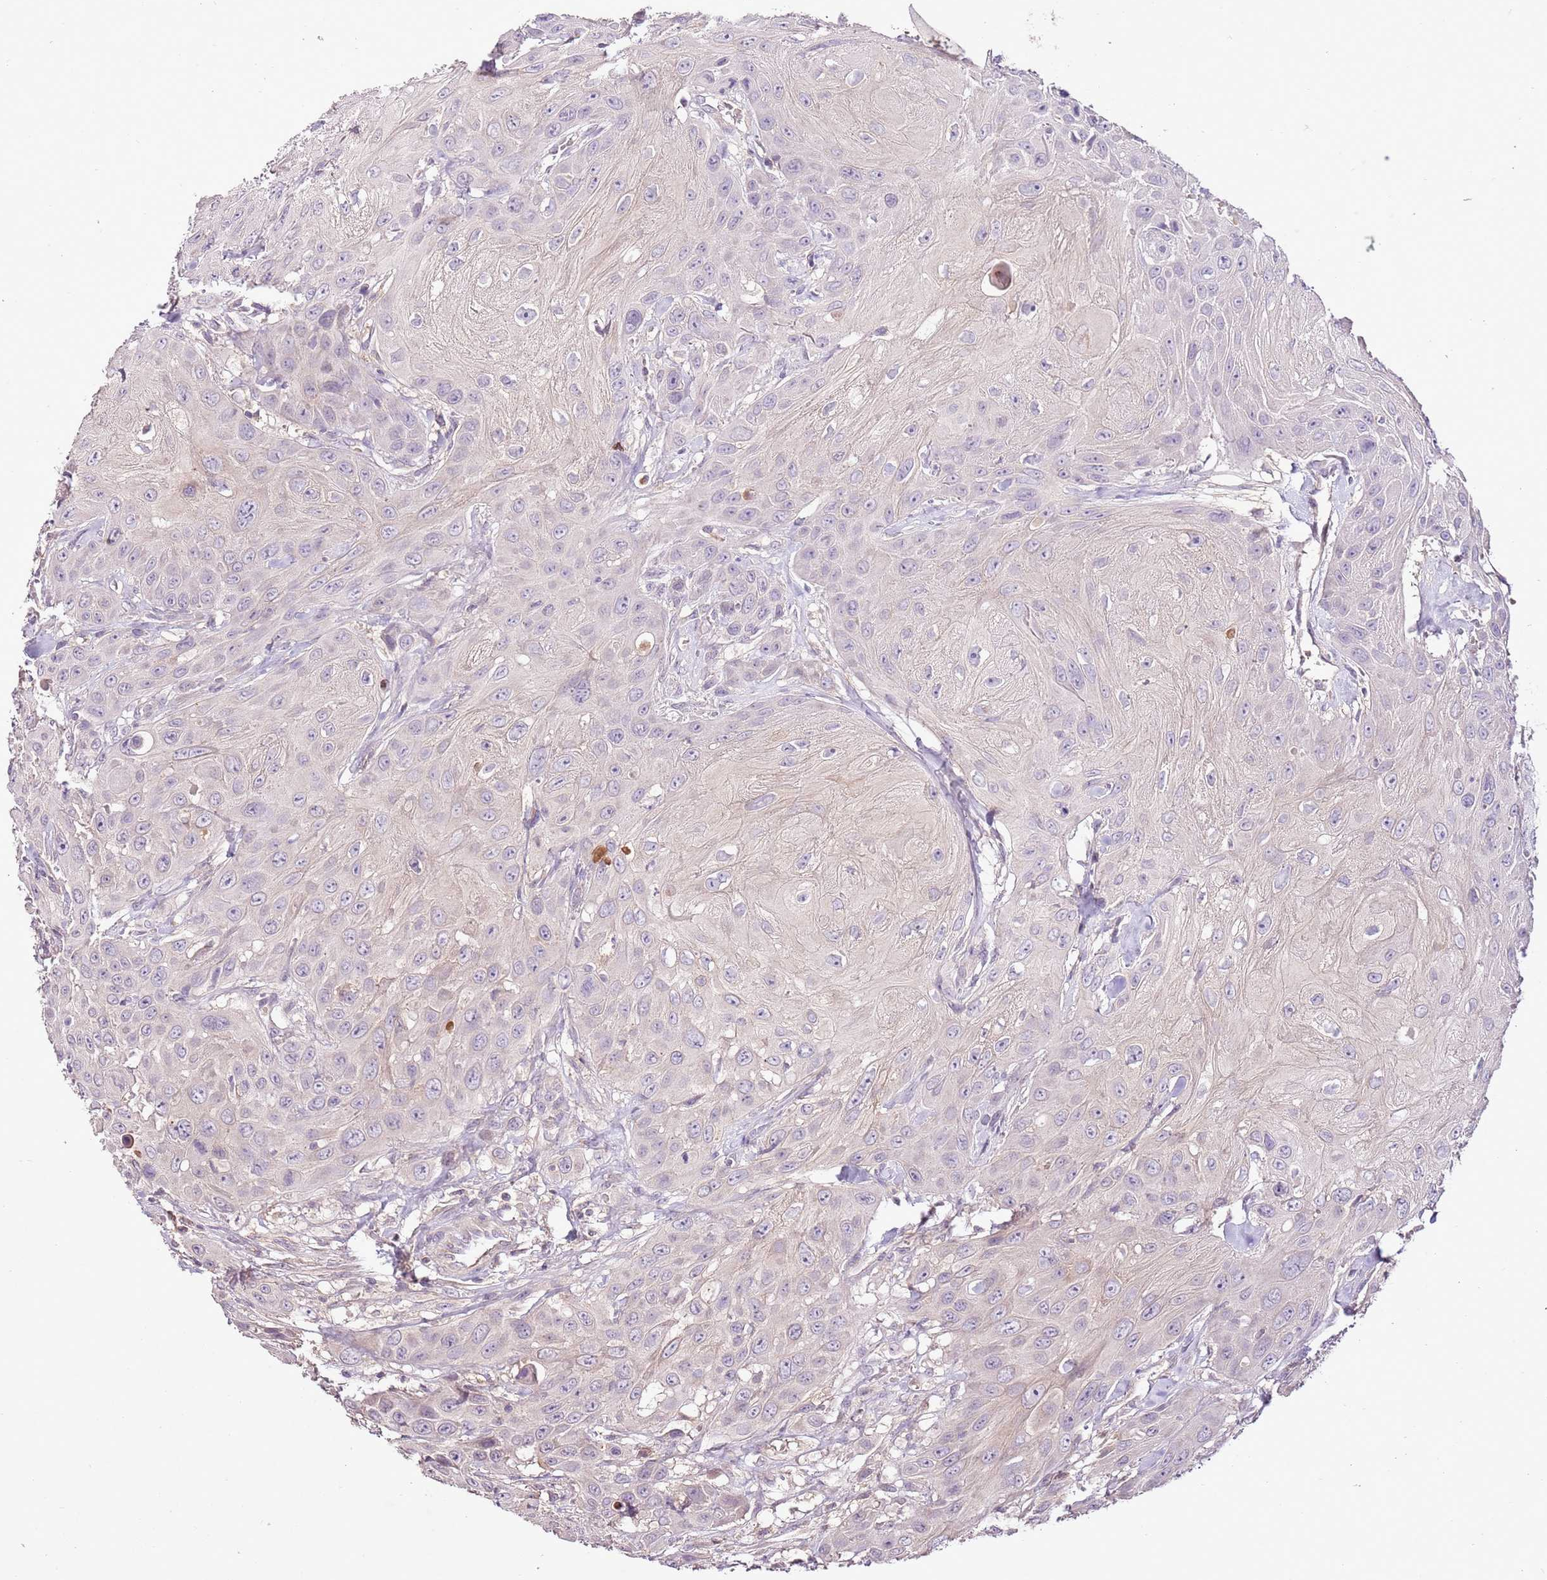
{"staining": {"intensity": "negative", "quantity": "none", "location": "none"}, "tissue": "head and neck cancer", "cell_type": "Tumor cells", "image_type": "cancer", "snomed": [{"axis": "morphology", "description": "Squamous cell carcinoma, NOS"}, {"axis": "topography", "description": "Head-Neck"}], "caption": "A micrograph of head and neck cancer stained for a protein demonstrates no brown staining in tumor cells.", "gene": "CMKLR1", "patient": {"sex": "male", "age": 81}}